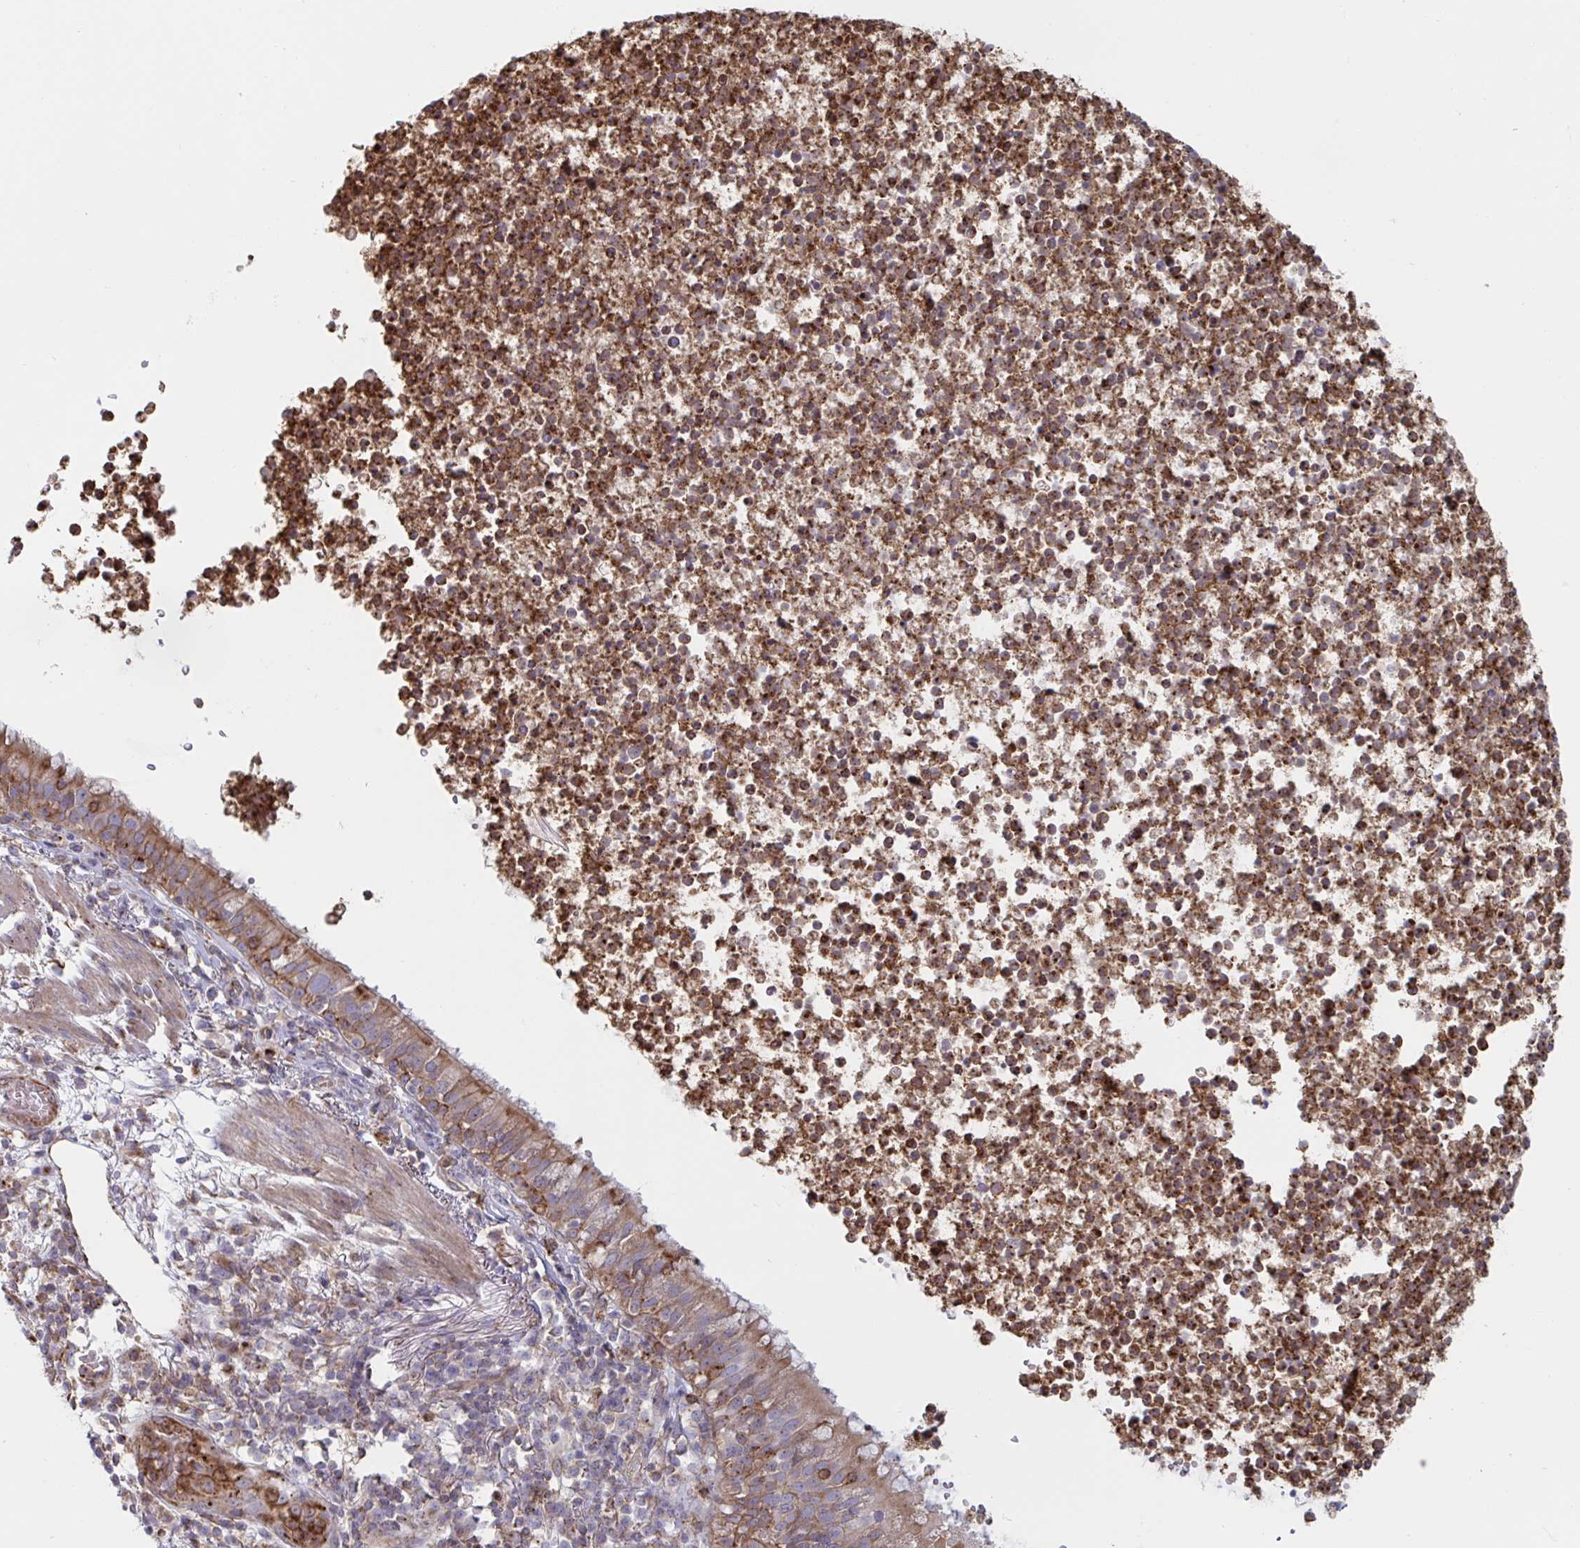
{"staining": {"intensity": "moderate", "quantity": "25%-75%", "location": "cytoplasmic/membranous"}, "tissue": "bronchus", "cell_type": "Respiratory epithelial cells", "image_type": "normal", "snomed": [{"axis": "morphology", "description": "Normal tissue, NOS"}, {"axis": "topography", "description": "Cartilage tissue"}, {"axis": "topography", "description": "Bronchus"}], "caption": "Protein expression analysis of unremarkable bronchus exhibits moderate cytoplasmic/membranous staining in approximately 25%-75% of respiratory epithelial cells. Nuclei are stained in blue.", "gene": "SLC9A6", "patient": {"sex": "male", "age": 56}}